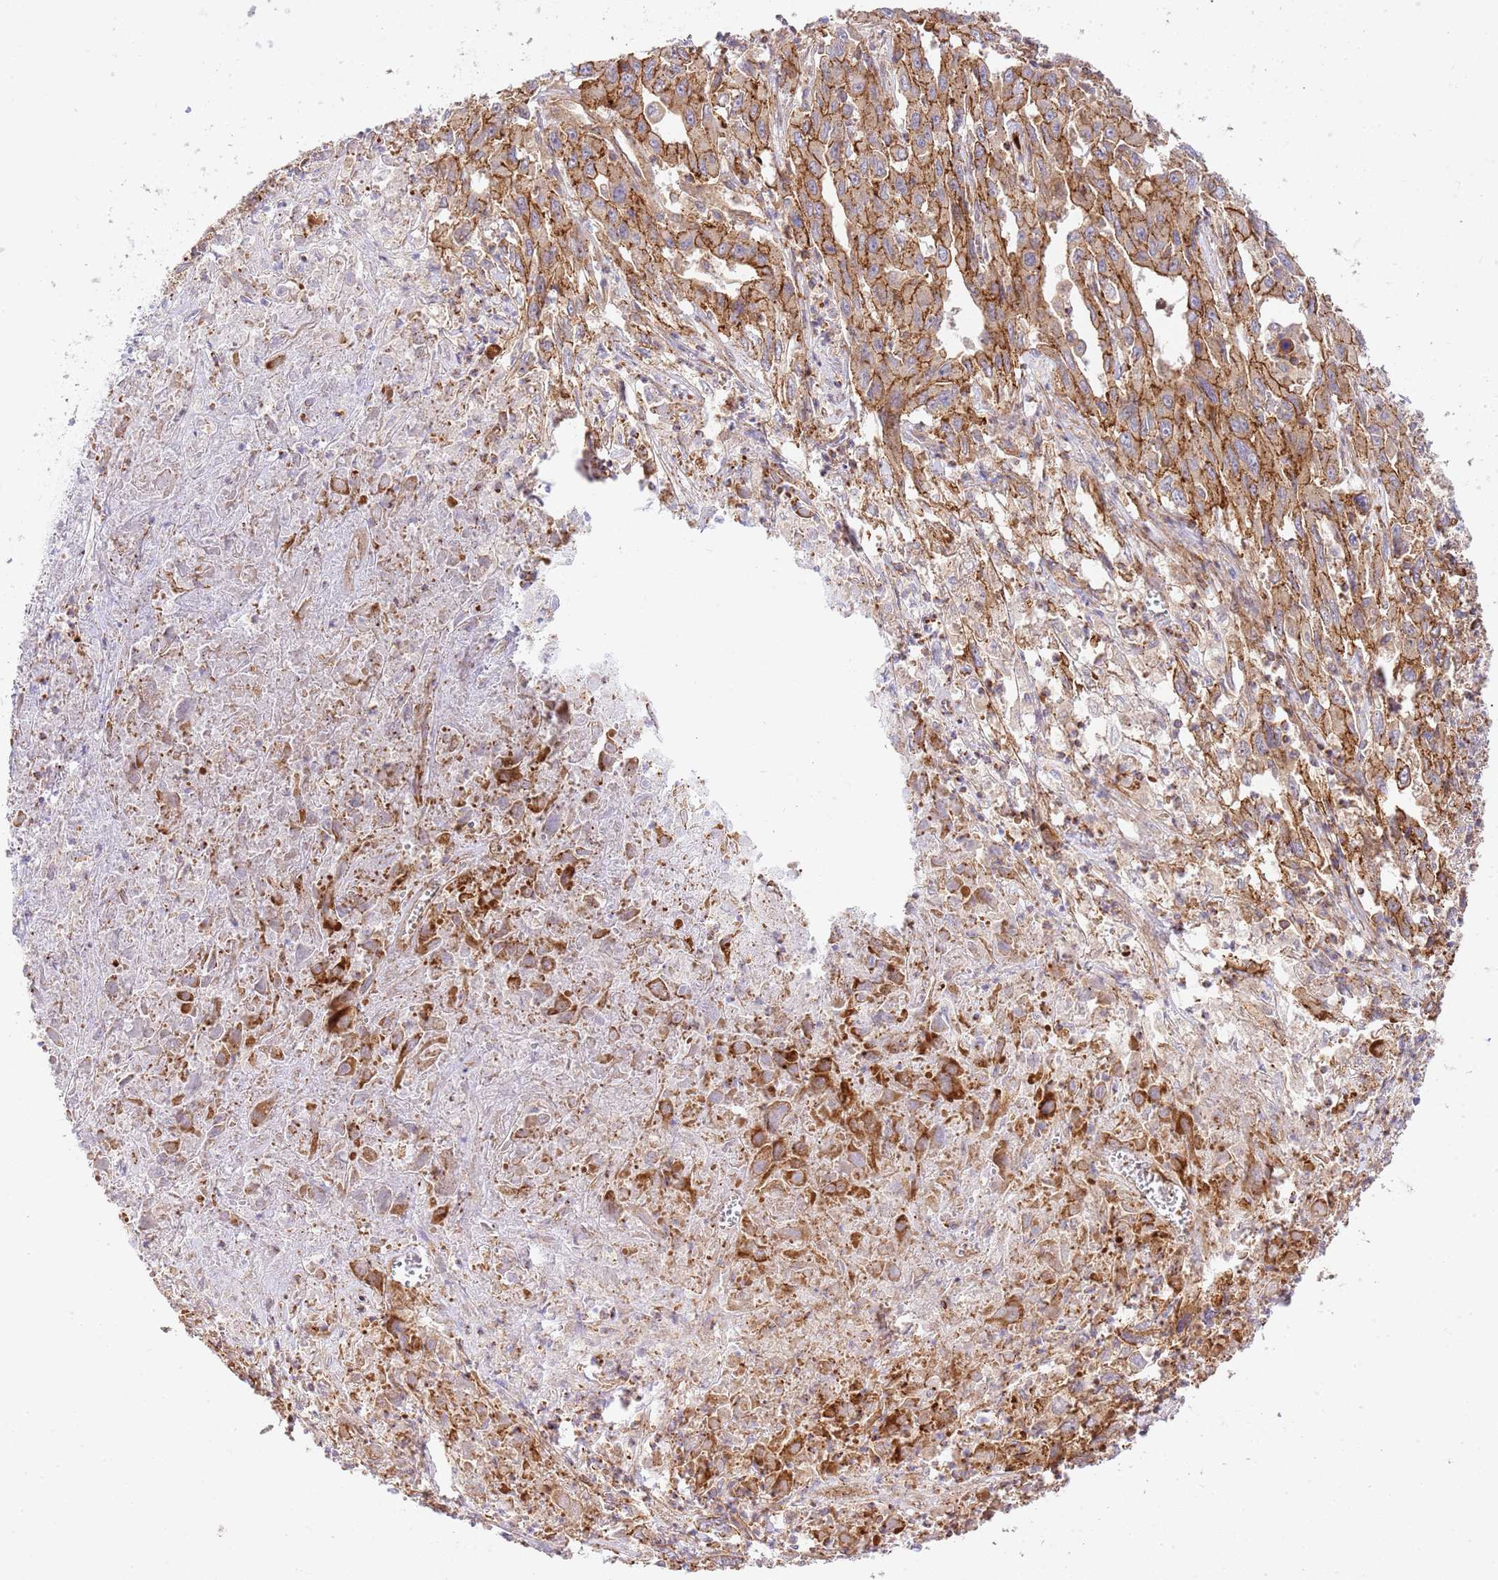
{"staining": {"intensity": "strong", "quantity": ">75%", "location": "cytoplasmic/membranous"}, "tissue": "liver cancer", "cell_type": "Tumor cells", "image_type": "cancer", "snomed": [{"axis": "morphology", "description": "Carcinoma, Hepatocellular, NOS"}, {"axis": "topography", "description": "Liver"}], "caption": "Brown immunohistochemical staining in hepatocellular carcinoma (liver) displays strong cytoplasmic/membranous positivity in about >75% of tumor cells. Using DAB (brown) and hematoxylin (blue) stains, captured at high magnification using brightfield microscopy.", "gene": "EFCAB8", "patient": {"sex": "male", "age": 63}}